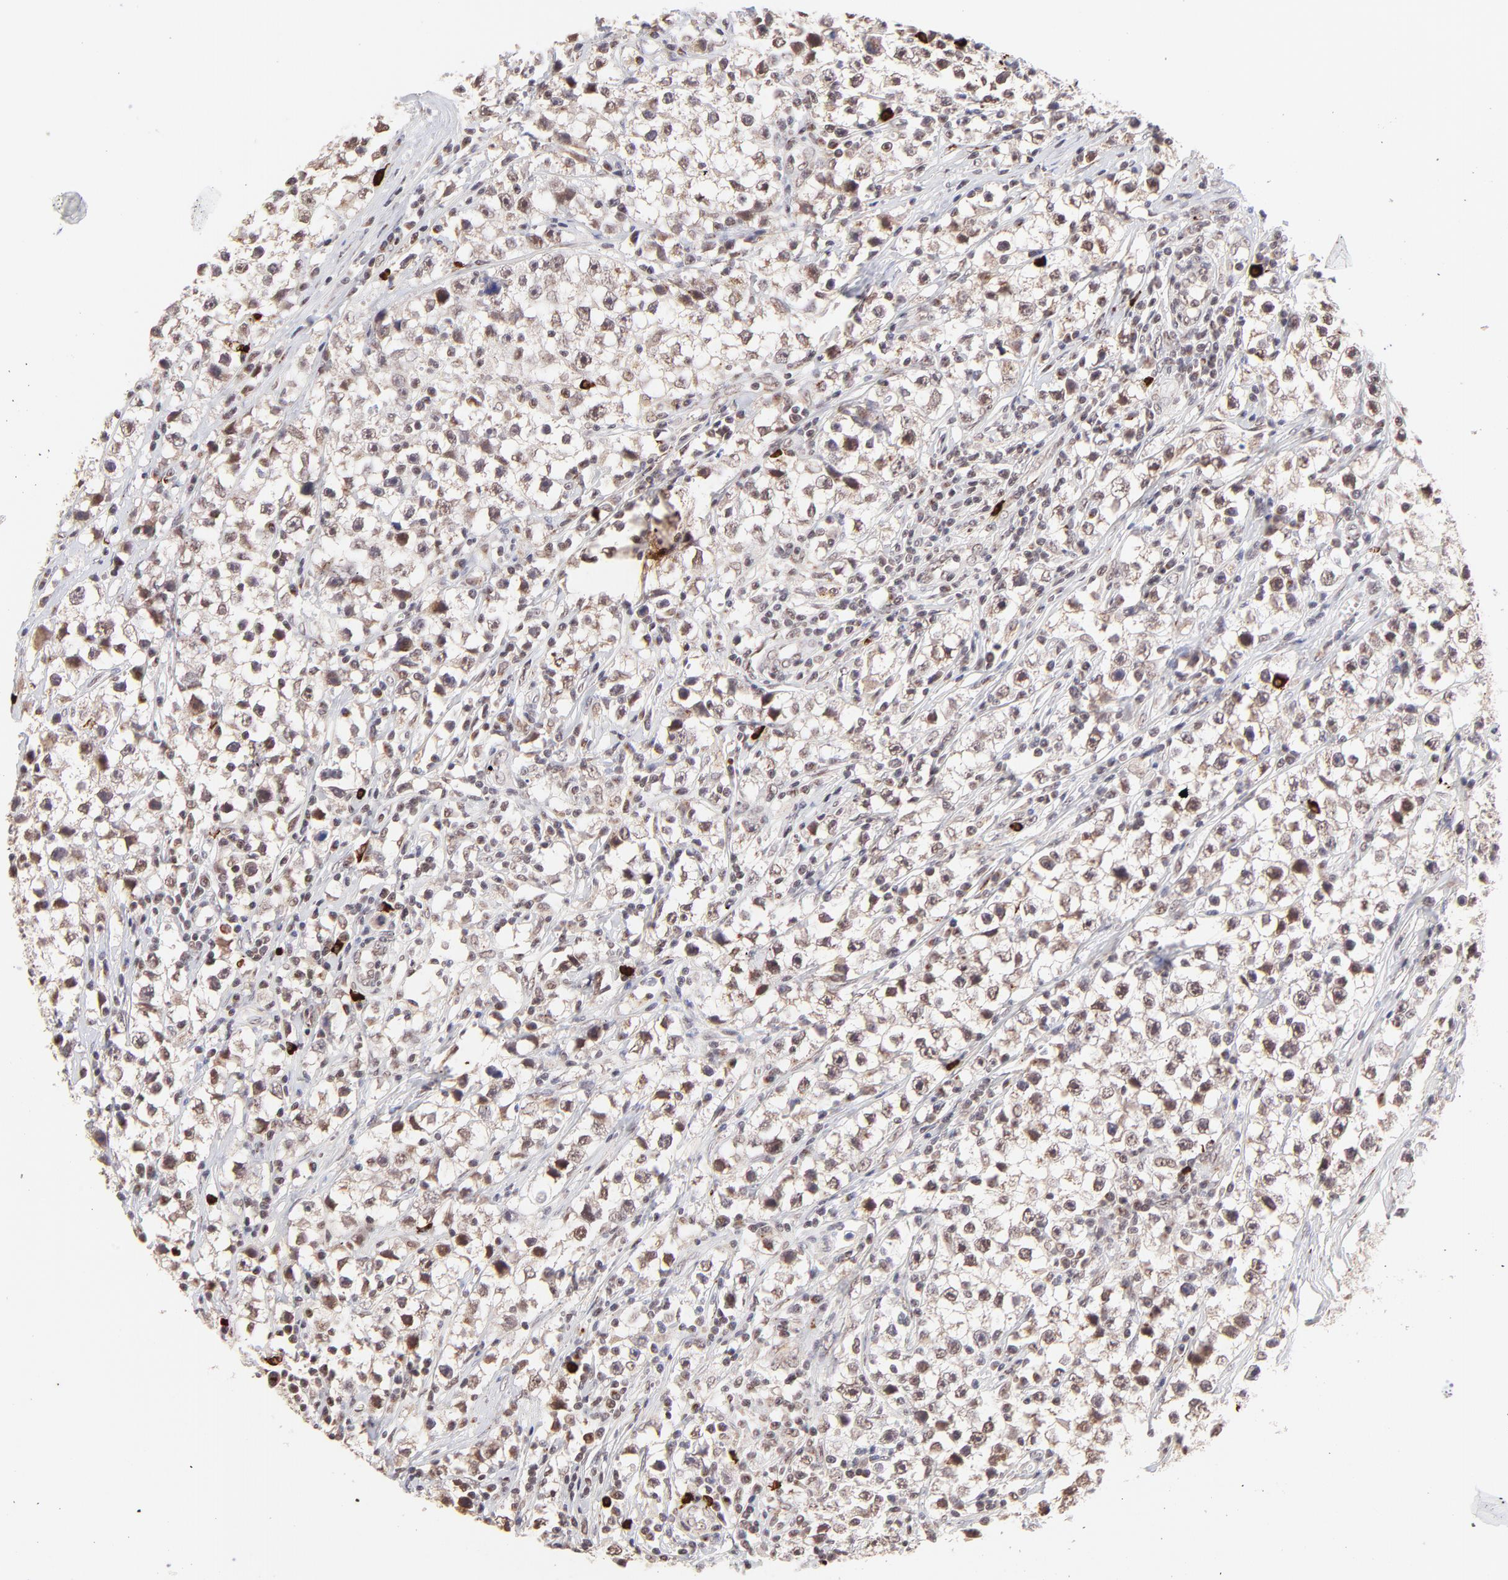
{"staining": {"intensity": "weak", "quantity": ">75%", "location": "cytoplasmic/membranous"}, "tissue": "testis cancer", "cell_type": "Tumor cells", "image_type": "cancer", "snomed": [{"axis": "morphology", "description": "Seminoma, NOS"}, {"axis": "topography", "description": "Testis"}], "caption": "Tumor cells show low levels of weak cytoplasmic/membranous staining in about >75% of cells in testis cancer.", "gene": "MED12", "patient": {"sex": "male", "age": 35}}